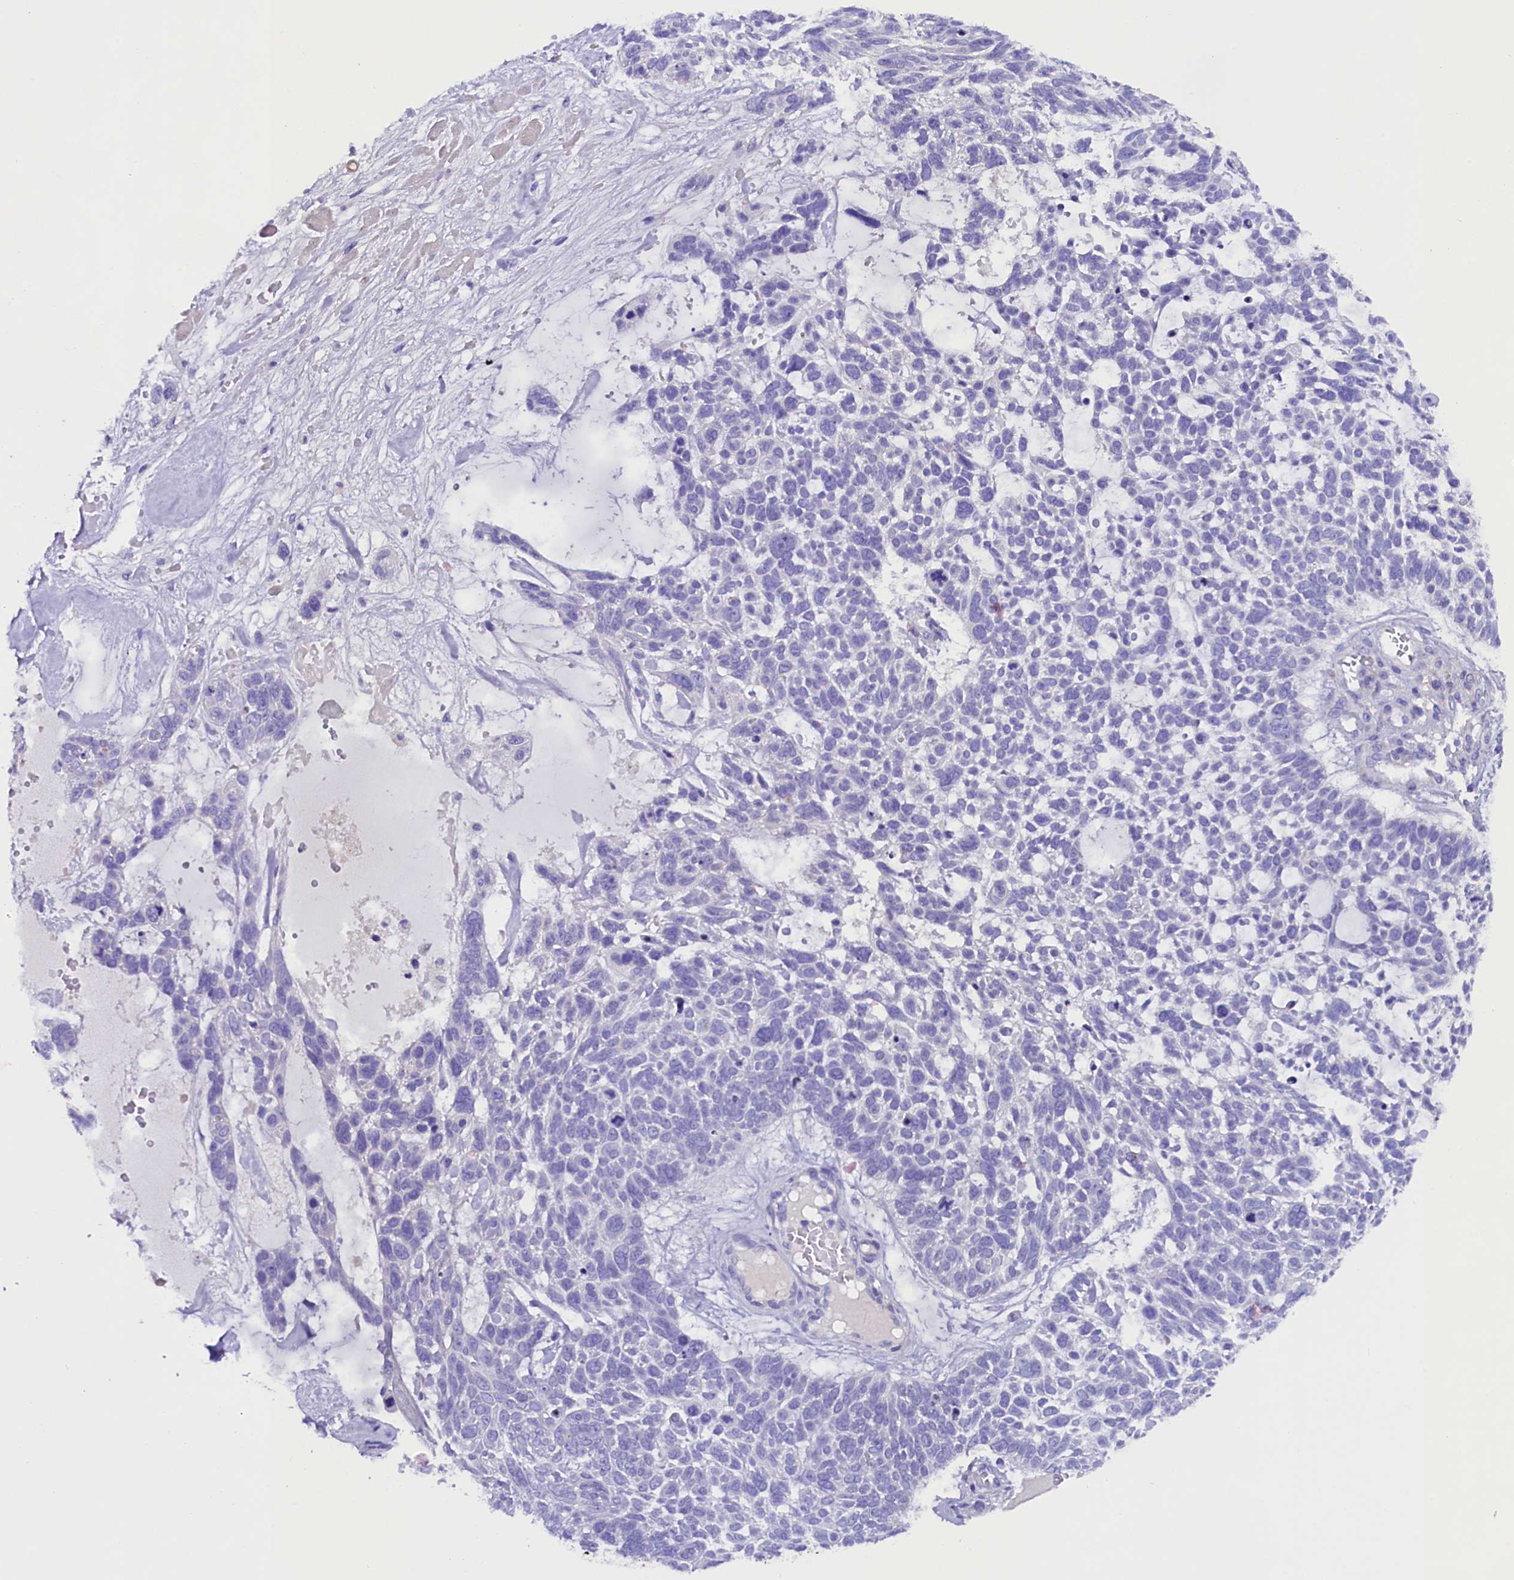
{"staining": {"intensity": "negative", "quantity": "none", "location": "none"}, "tissue": "skin cancer", "cell_type": "Tumor cells", "image_type": "cancer", "snomed": [{"axis": "morphology", "description": "Basal cell carcinoma"}, {"axis": "topography", "description": "Skin"}], "caption": "Tumor cells show no significant staining in basal cell carcinoma (skin). (DAB IHC with hematoxylin counter stain).", "gene": "SOD3", "patient": {"sex": "male", "age": 88}}